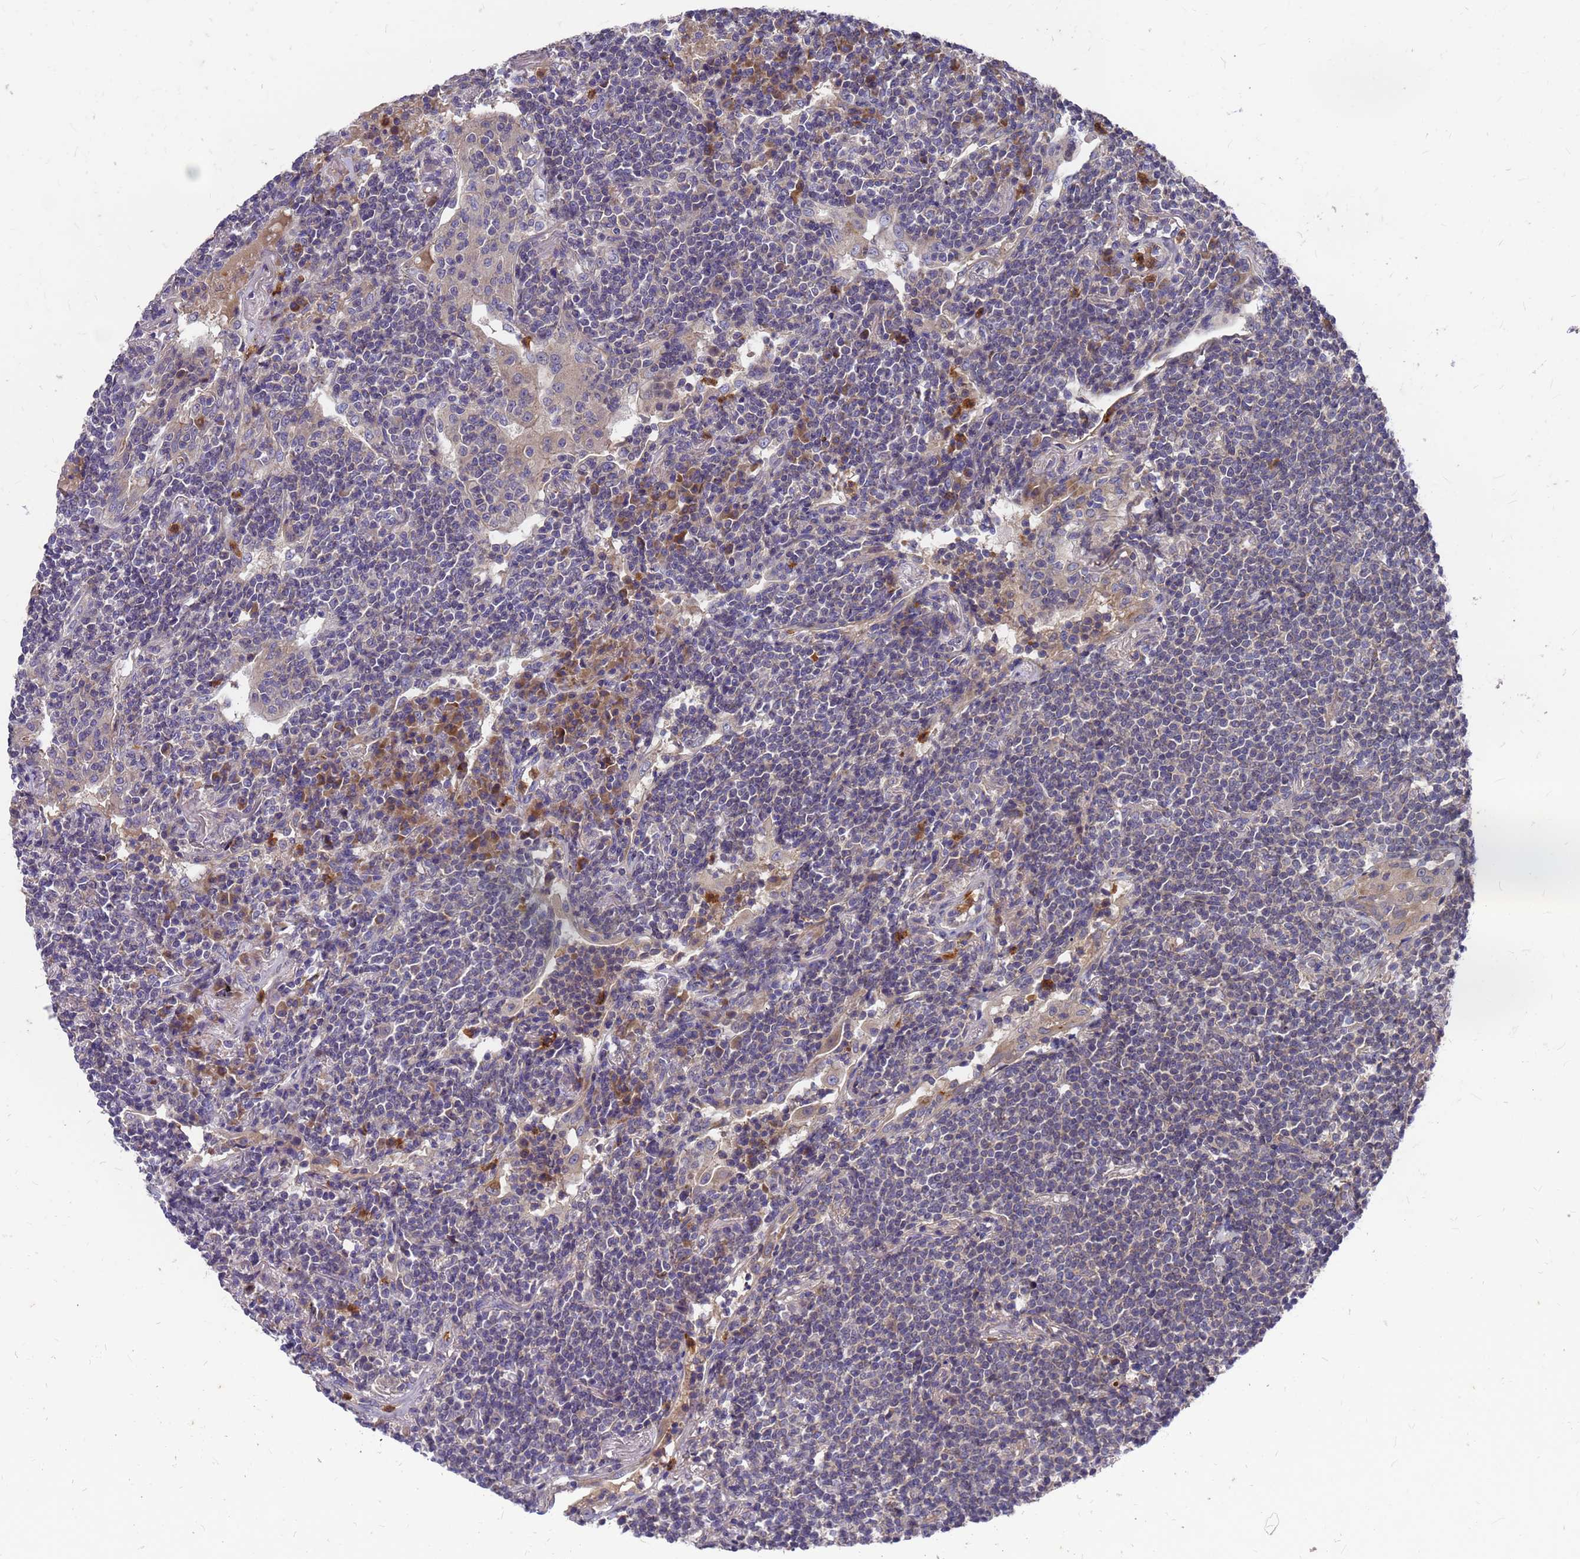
{"staining": {"intensity": "negative", "quantity": "none", "location": "none"}, "tissue": "lymphoma", "cell_type": "Tumor cells", "image_type": "cancer", "snomed": [{"axis": "morphology", "description": "Malignant lymphoma, non-Hodgkin's type, Low grade"}, {"axis": "topography", "description": "Lung"}], "caption": "This is a histopathology image of immunohistochemistry (IHC) staining of lymphoma, which shows no positivity in tumor cells. Brightfield microscopy of immunohistochemistry (IHC) stained with DAB (3,3'-diaminobenzidine) (brown) and hematoxylin (blue), captured at high magnification.", "gene": "ZNF717", "patient": {"sex": "female", "age": 71}}